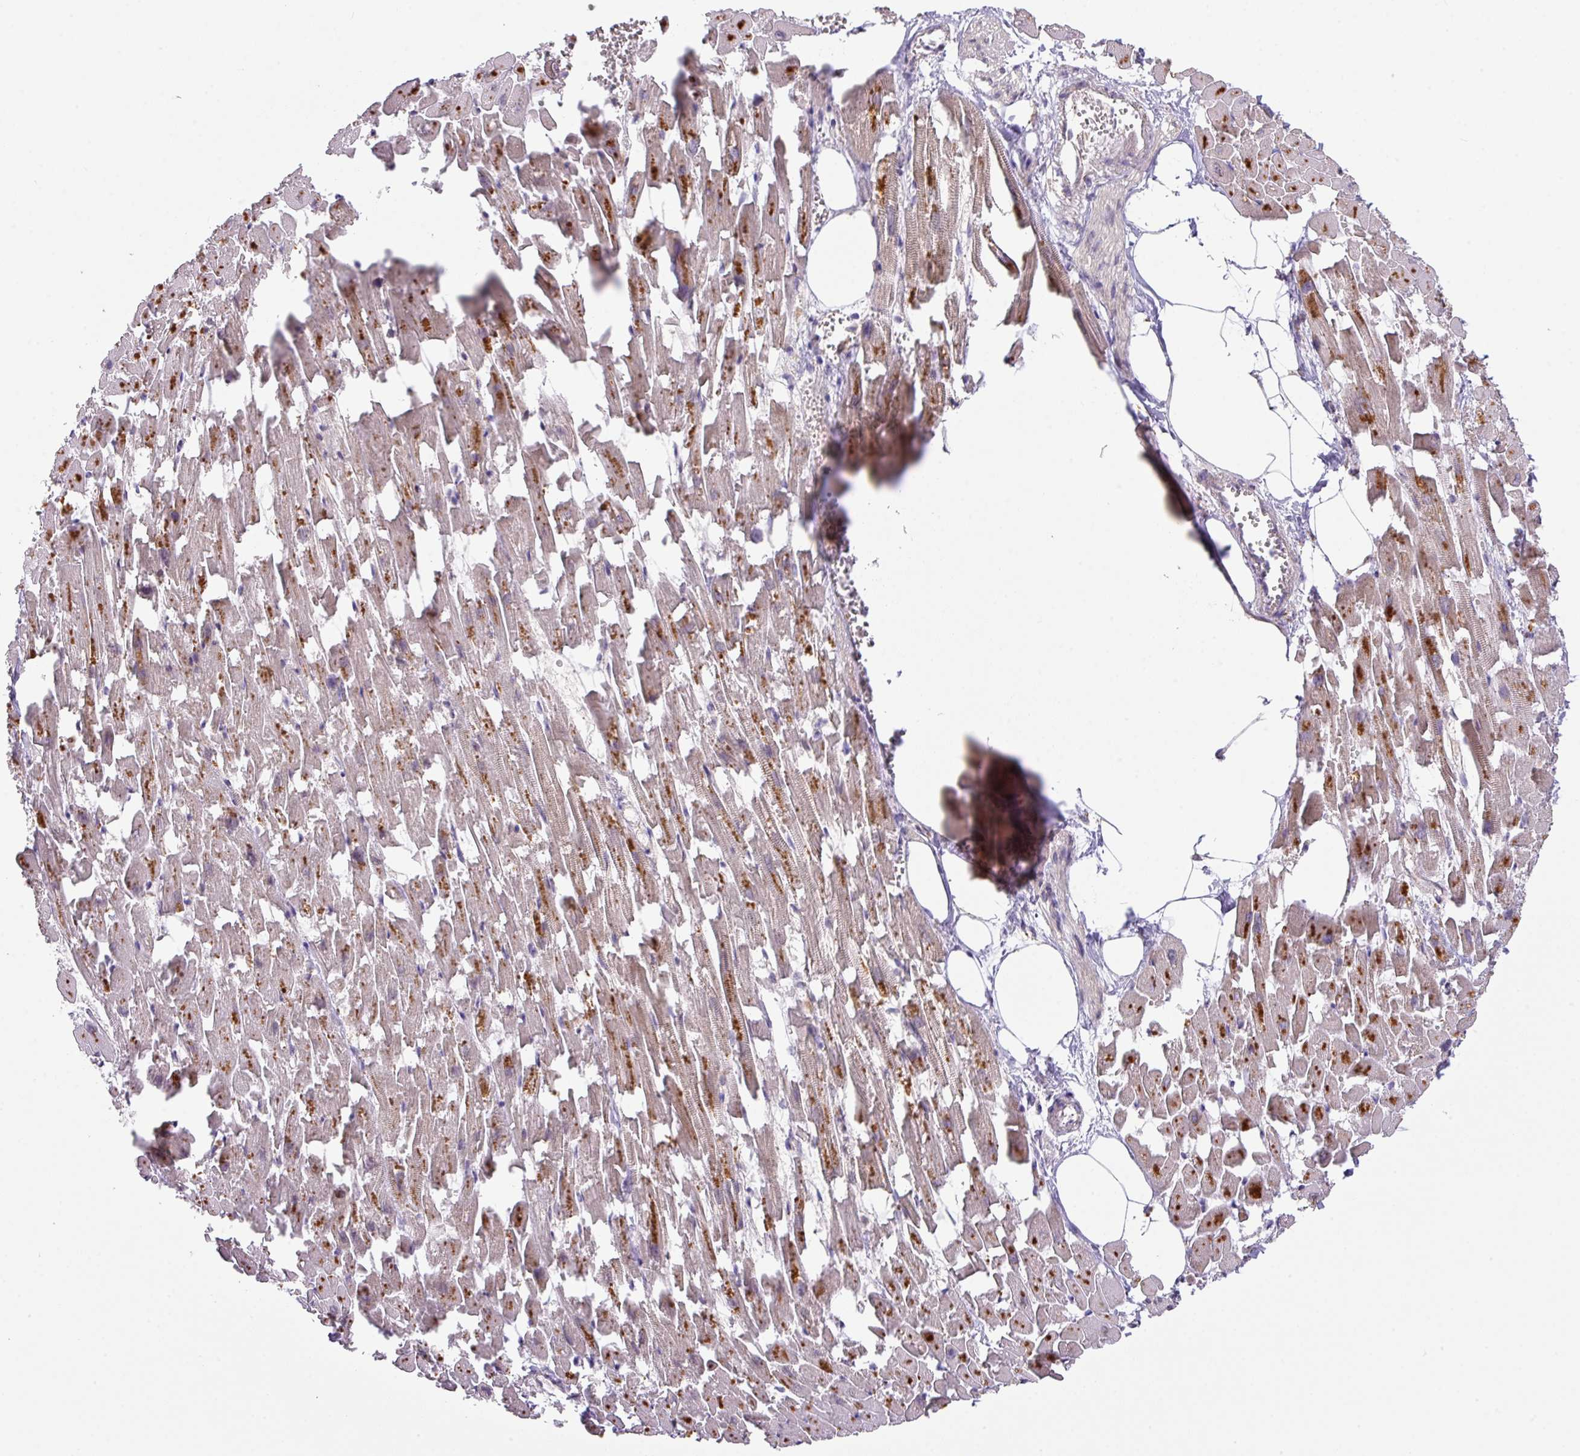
{"staining": {"intensity": "moderate", "quantity": ">75%", "location": "cytoplasmic/membranous"}, "tissue": "heart muscle", "cell_type": "Cardiomyocytes", "image_type": "normal", "snomed": [{"axis": "morphology", "description": "Normal tissue, NOS"}, {"axis": "topography", "description": "Heart"}], "caption": "Cardiomyocytes demonstrate medium levels of moderate cytoplasmic/membranous positivity in approximately >75% of cells in normal heart muscle.", "gene": "ZNF394", "patient": {"sex": "female", "age": 64}}